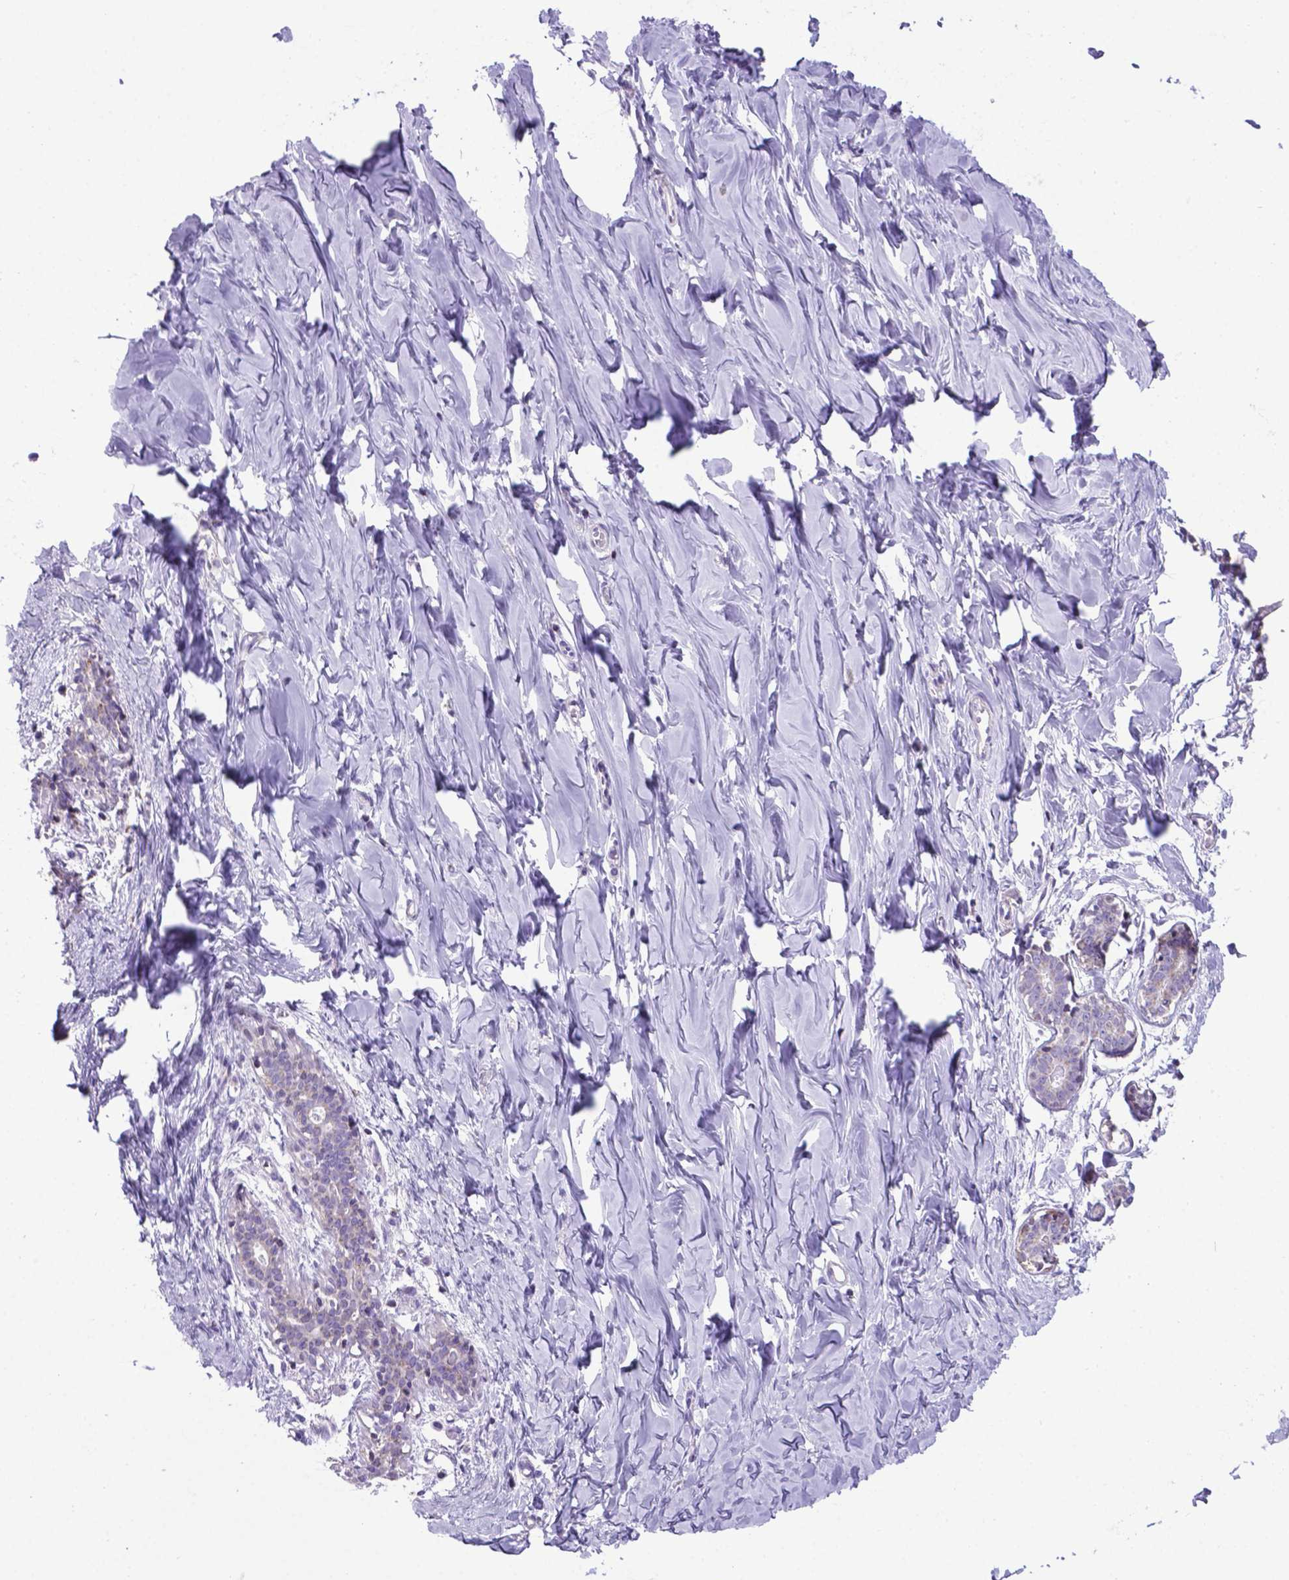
{"staining": {"intensity": "negative", "quantity": "none", "location": "none"}, "tissue": "breast", "cell_type": "Adipocytes", "image_type": "normal", "snomed": [{"axis": "morphology", "description": "Normal tissue, NOS"}, {"axis": "topography", "description": "Breast"}], "caption": "IHC of normal human breast reveals no staining in adipocytes. (Brightfield microscopy of DAB immunohistochemistry at high magnification).", "gene": "POU3F3", "patient": {"sex": "female", "age": 27}}